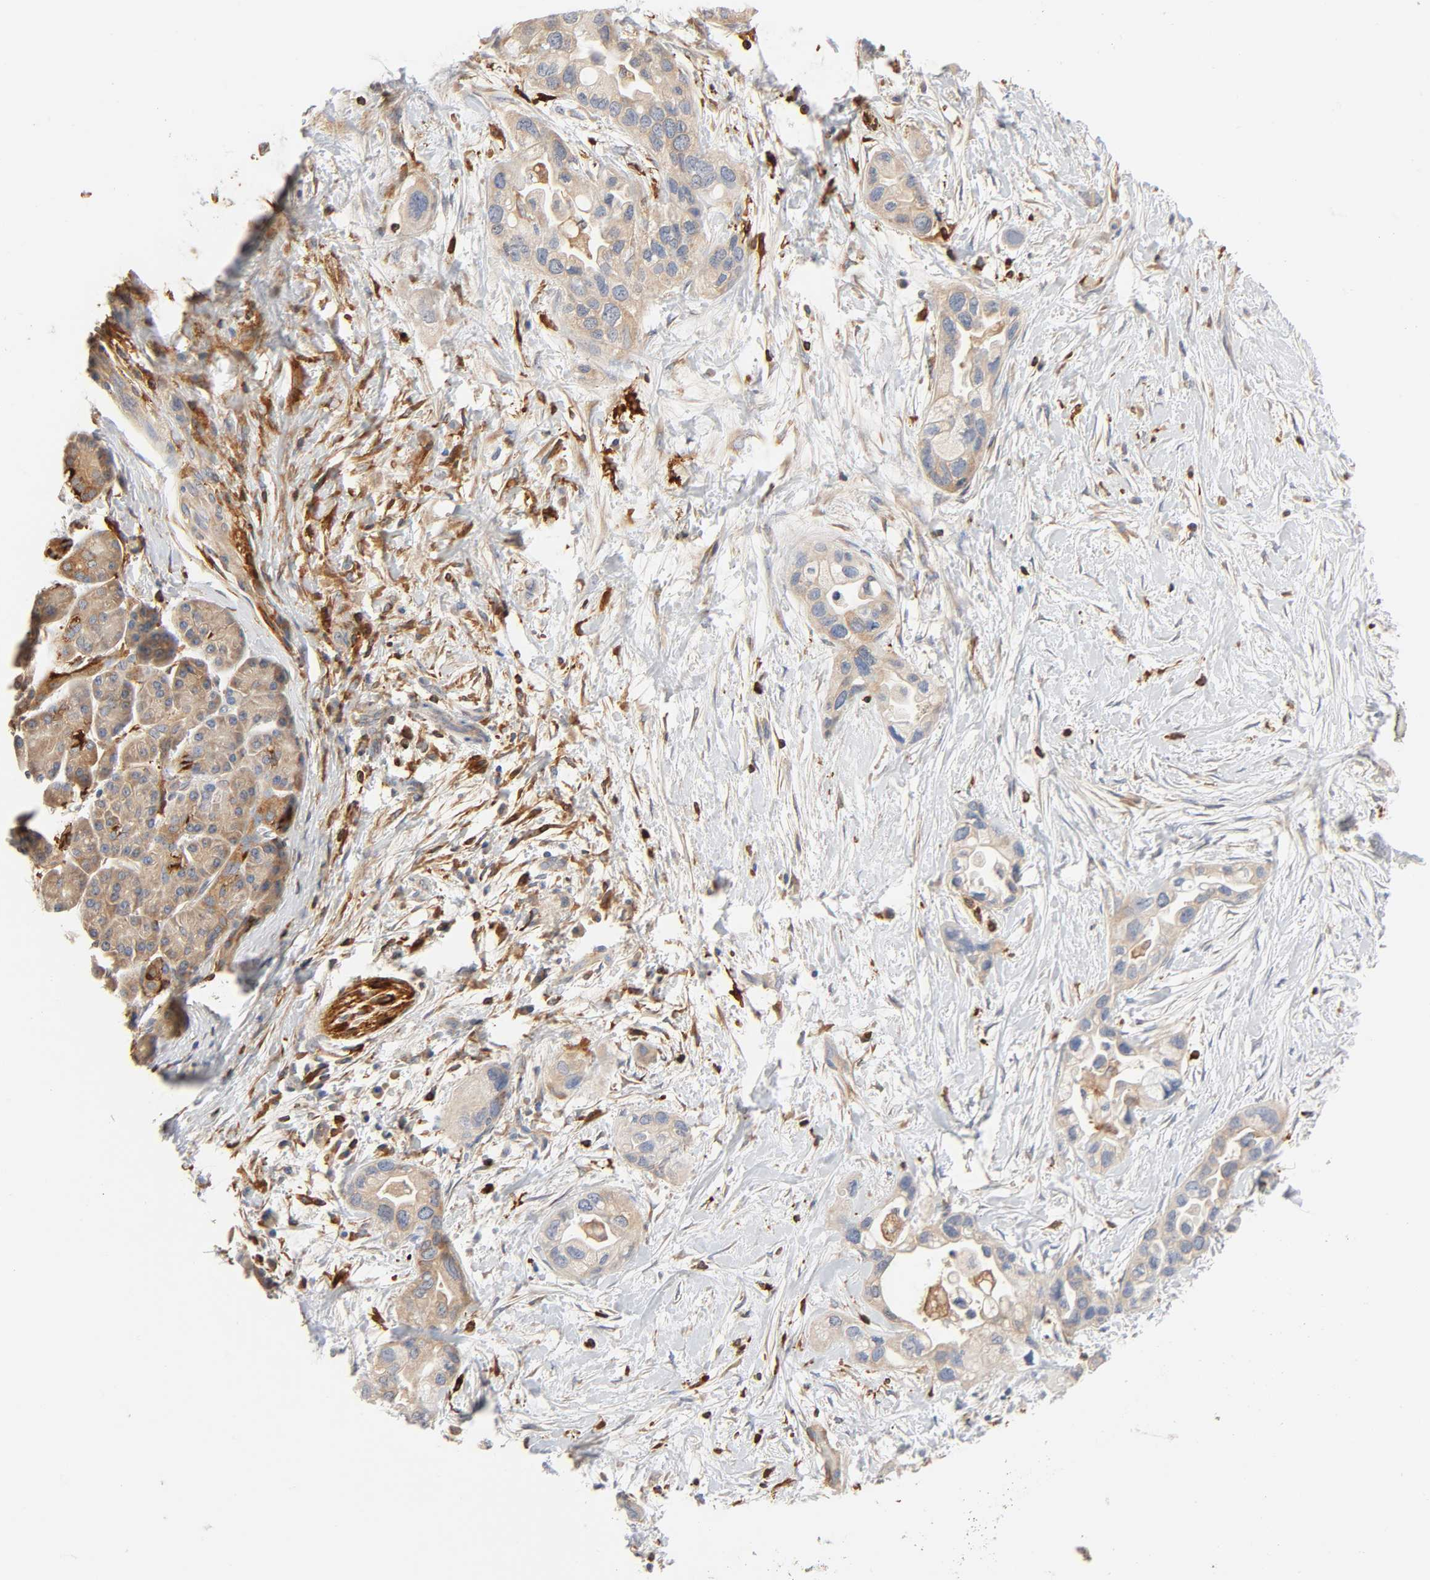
{"staining": {"intensity": "moderate", "quantity": ">75%", "location": "cytoplasmic/membranous"}, "tissue": "pancreatic cancer", "cell_type": "Tumor cells", "image_type": "cancer", "snomed": [{"axis": "morphology", "description": "Adenocarcinoma, NOS"}, {"axis": "topography", "description": "Pancreas"}], "caption": "Pancreatic cancer stained with a protein marker reveals moderate staining in tumor cells.", "gene": "BIN1", "patient": {"sex": "female", "age": 77}}